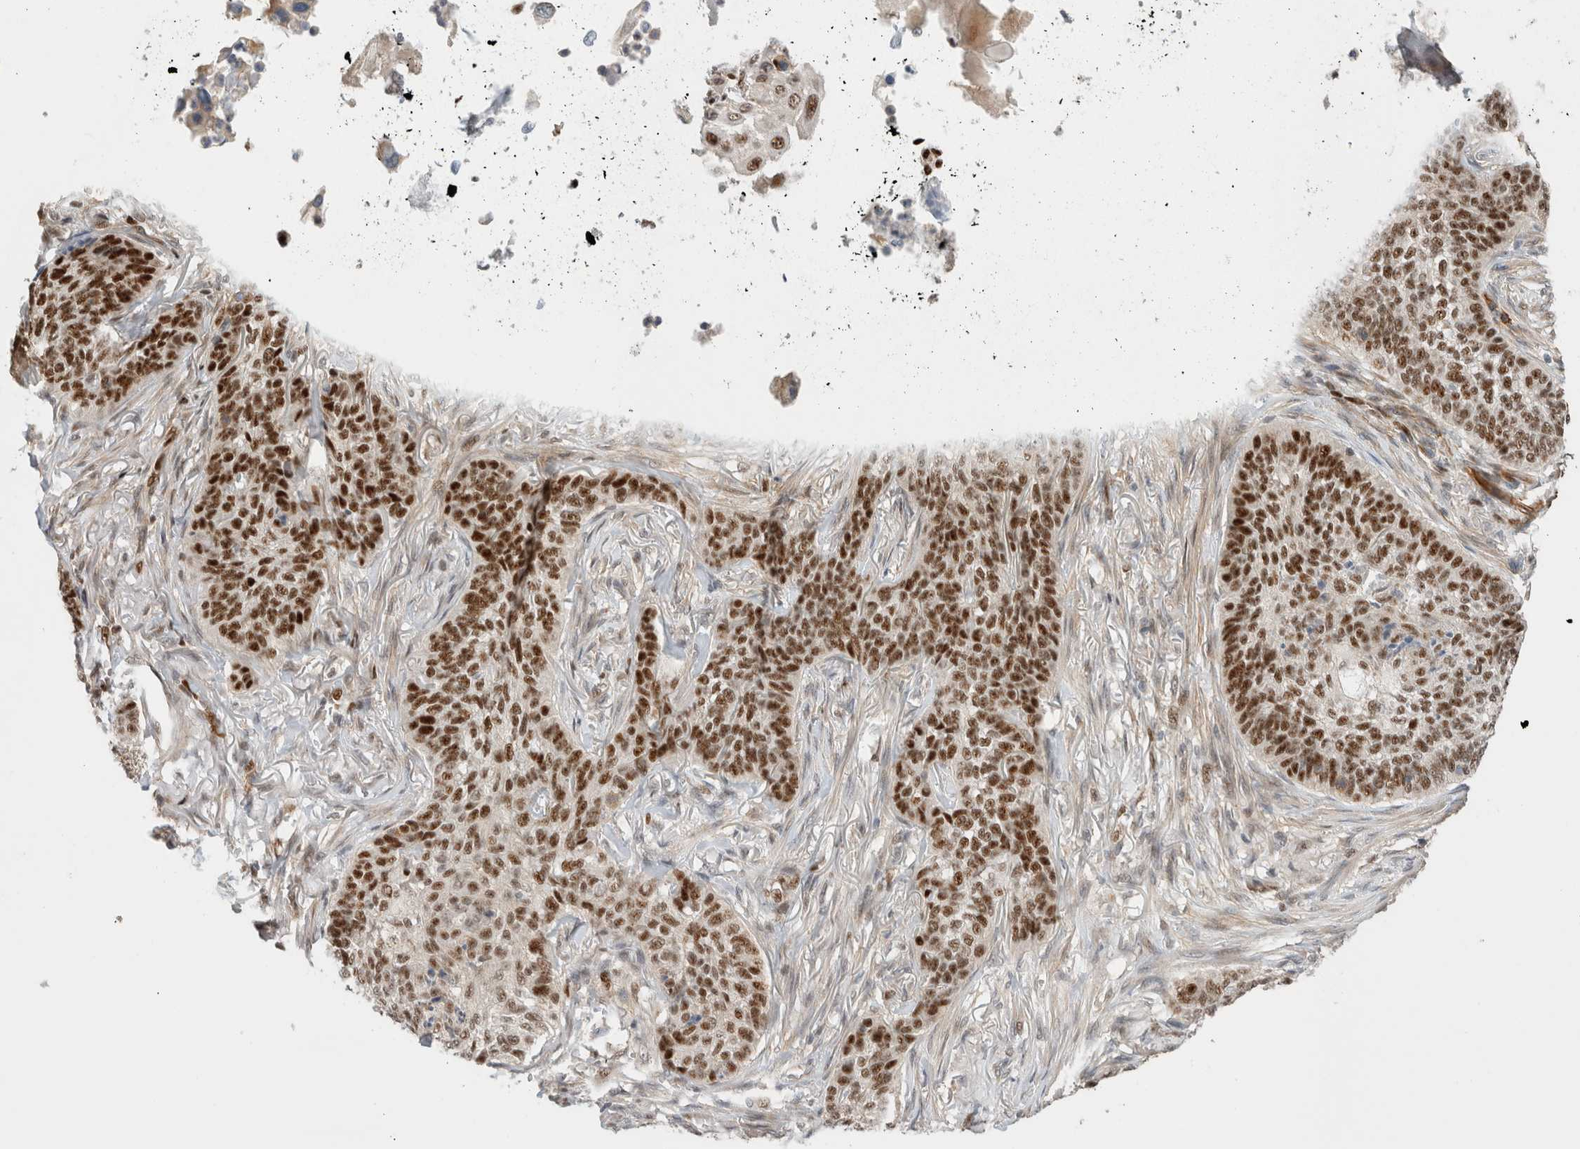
{"staining": {"intensity": "strong", "quantity": ">75%", "location": "nuclear"}, "tissue": "skin cancer", "cell_type": "Tumor cells", "image_type": "cancer", "snomed": [{"axis": "morphology", "description": "Basal cell carcinoma"}, {"axis": "topography", "description": "Skin"}], "caption": "Immunohistochemistry photomicrograph of skin basal cell carcinoma stained for a protein (brown), which reveals high levels of strong nuclear expression in approximately >75% of tumor cells.", "gene": "ID3", "patient": {"sex": "male", "age": 85}}